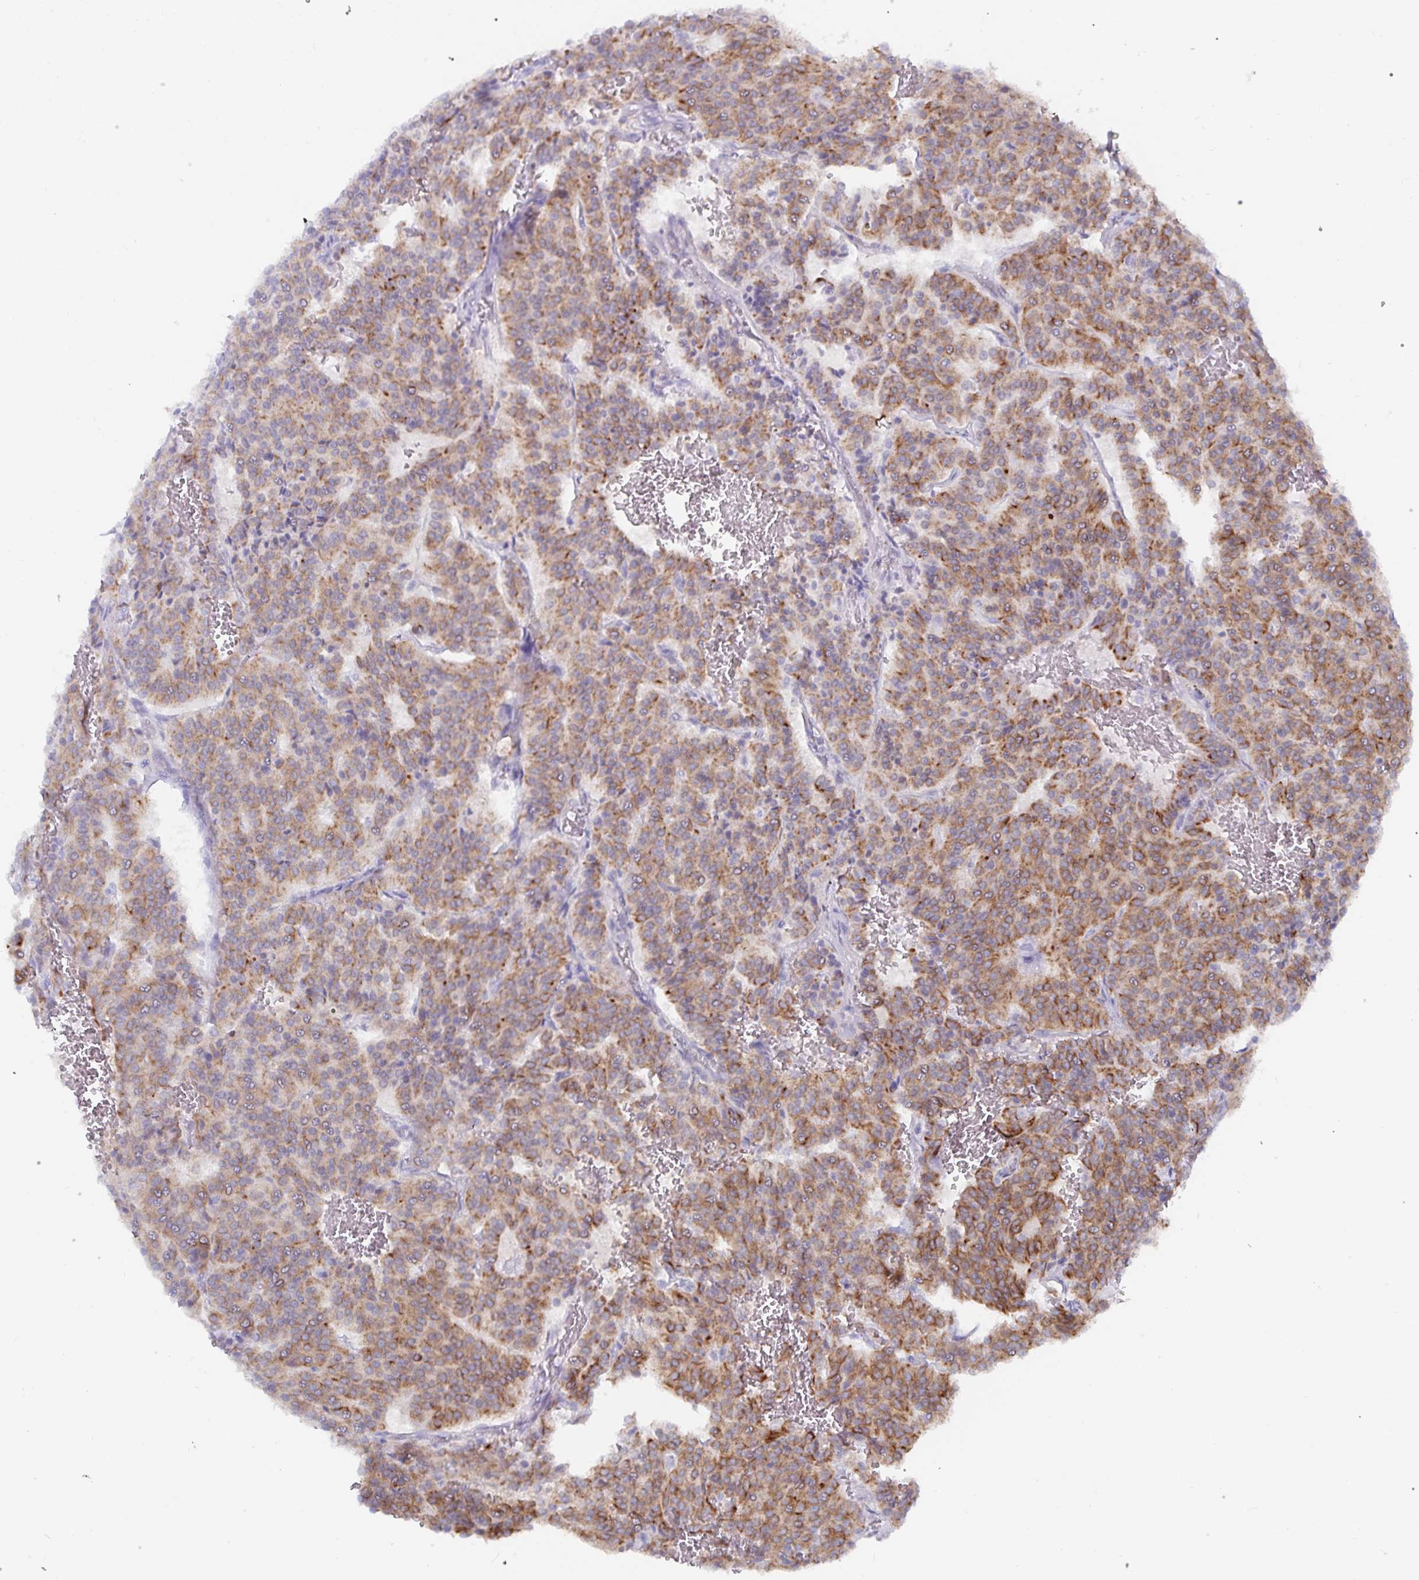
{"staining": {"intensity": "moderate", "quantity": "25%-75%", "location": "cytoplasmic/membranous"}, "tissue": "carcinoid", "cell_type": "Tumor cells", "image_type": "cancer", "snomed": [{"axis": "morphology", "description": "Carcinoid, malignant, NOS"}, {"axis": "topography", "description": "Lung"}], "caption": "Brown immunohistochemical staining in carcinoid shows moderate cytoplasmic/membranous positivity in about 25%-75% of tumor cells.", "gene": "ZIK1", "patient": {"sex": "male", "age": 70}}